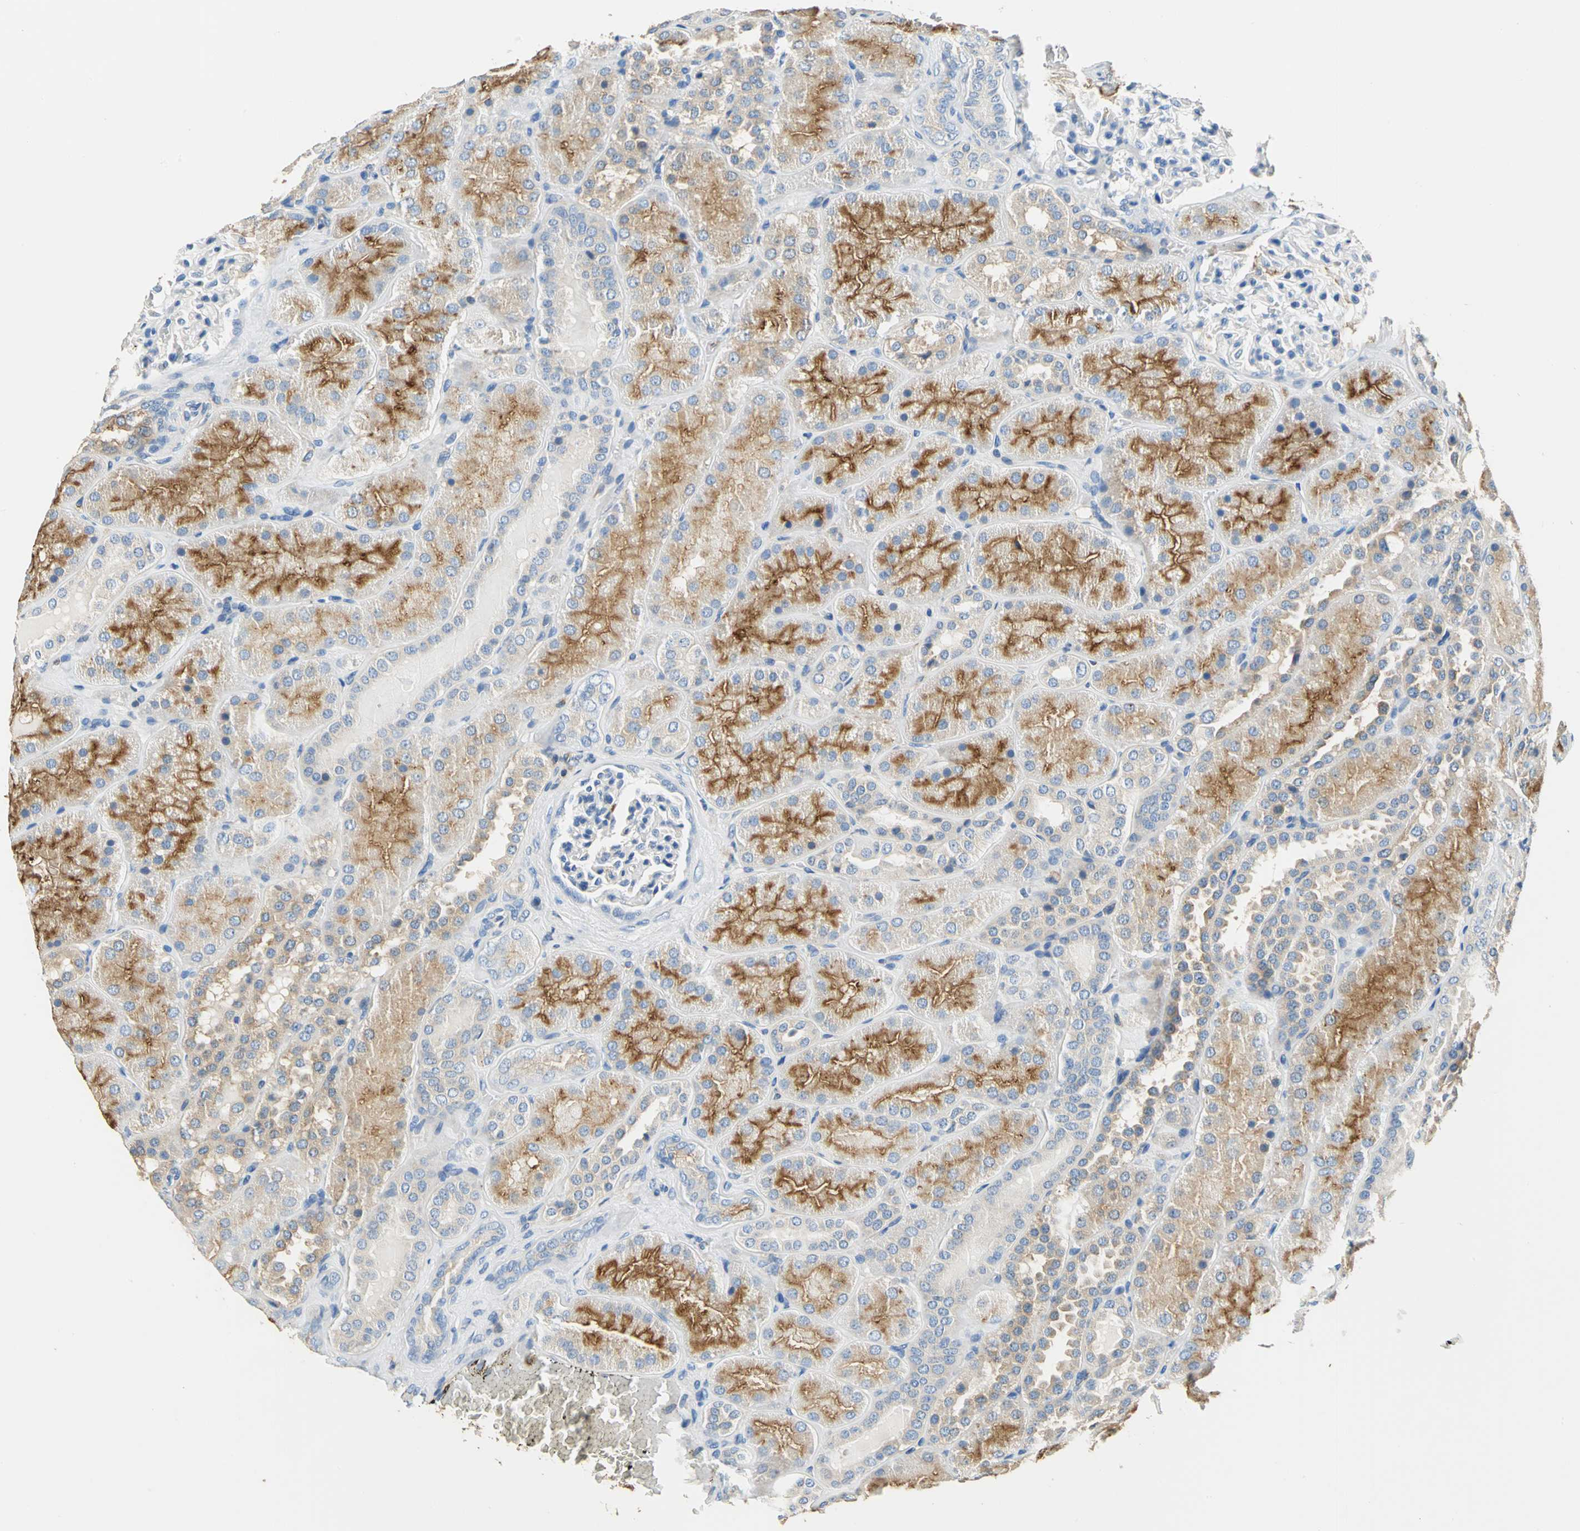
{"staining": {"intensity": "negative", "quantity": "none", "location": "none"}, "tissue": "kidney", "cell_type": "Cells in glomeruli", "image_type": "normal", "snomed": [{"axis": "morphology", "description": "Normal tissue, NOS"}, {"axis": "topography", "description": "Kidney"}], "caption": "Immunohistochemical staining of benign kidney reveals no significant expression in cells in glomeruli. Nuclei are stained in blue.", "gene": "SEPTIN11", "patient": {"sex": "male", "age": 28}}